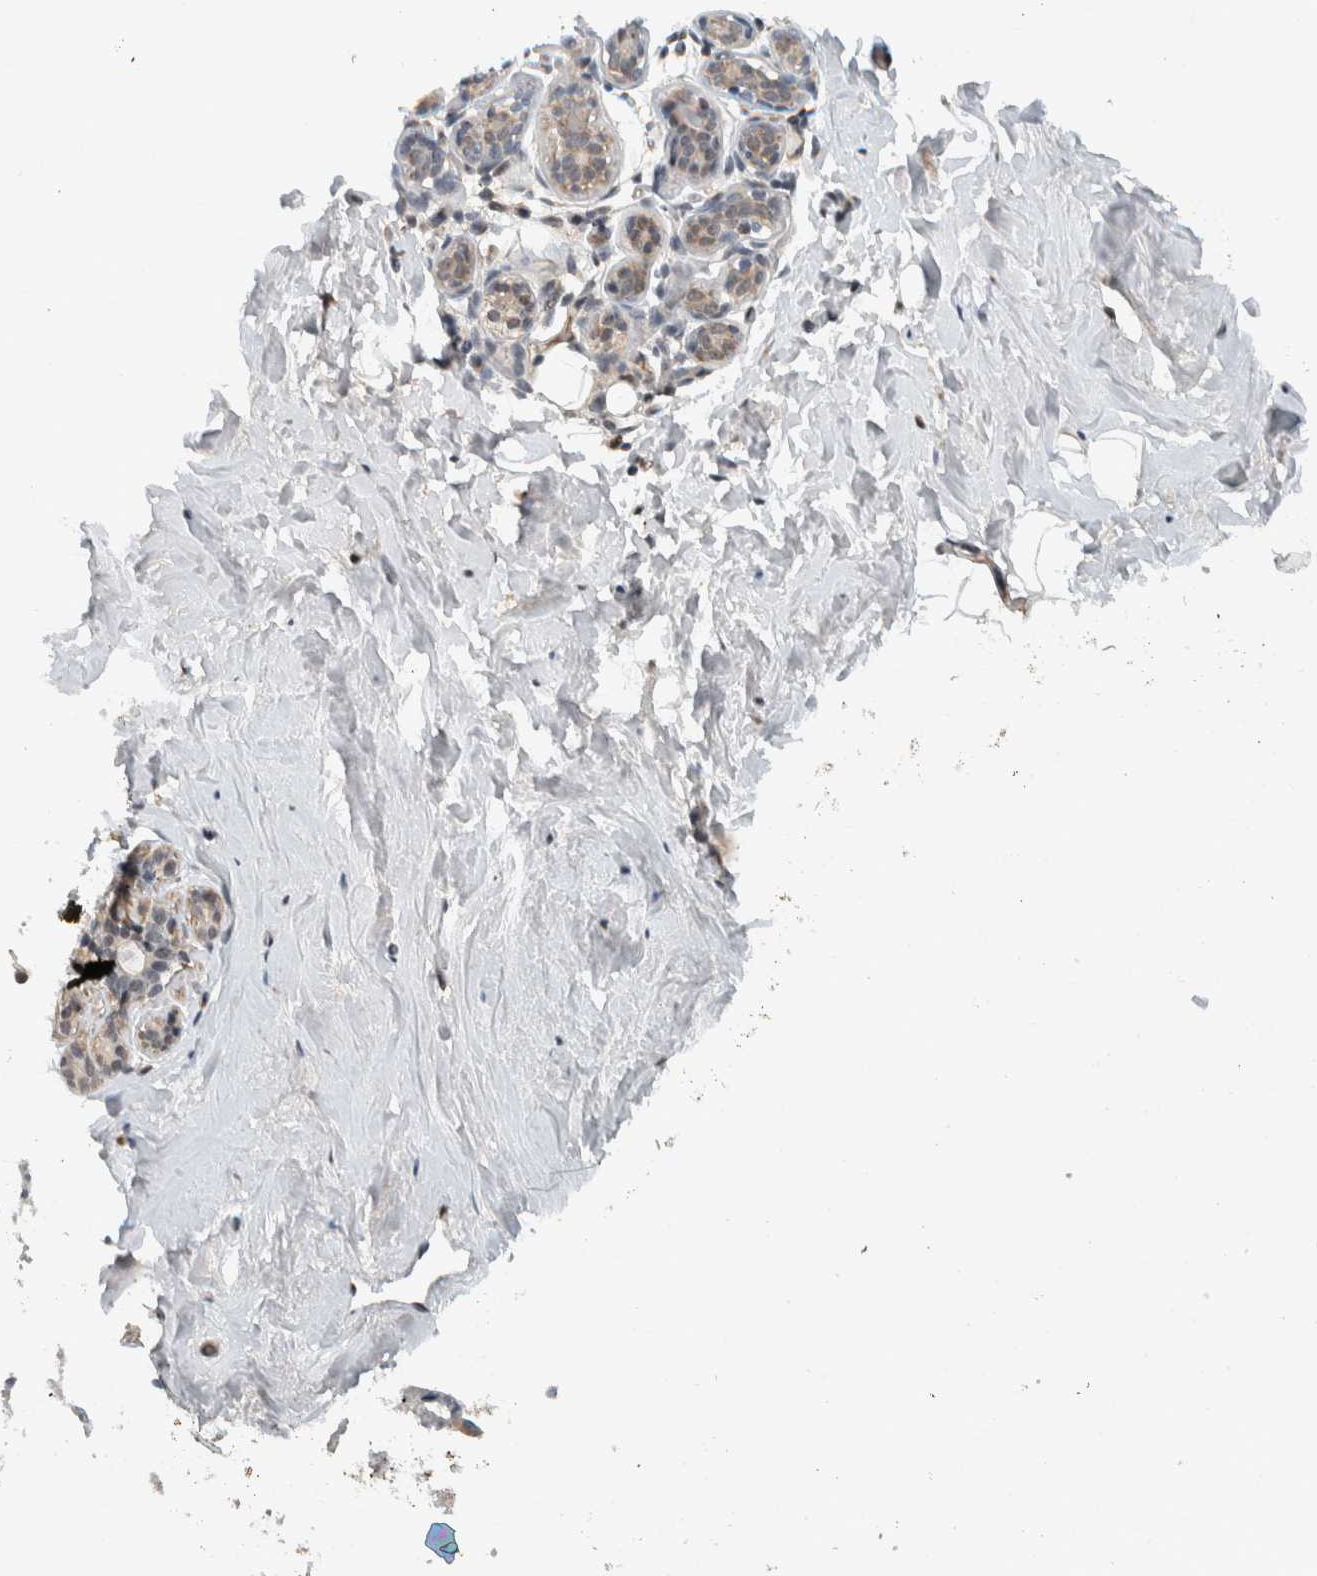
{"staining": {"intensity": "negative", "quantity": "none", "location": "none"}, "tissue": "breast", "cell_type": "Adipocytes", "image_type": "normal", "snomed": [{"axis": "morphology", "description": "Normal tissue, NOS"}, {"axis": "topography", "description": "Breast"}], "caption": "Adipocytes show no significant expression in benign breast. Nuclei are stained in blue.", "gene": "ZFP91", "patient": {"sex": "female", "age": 75}}